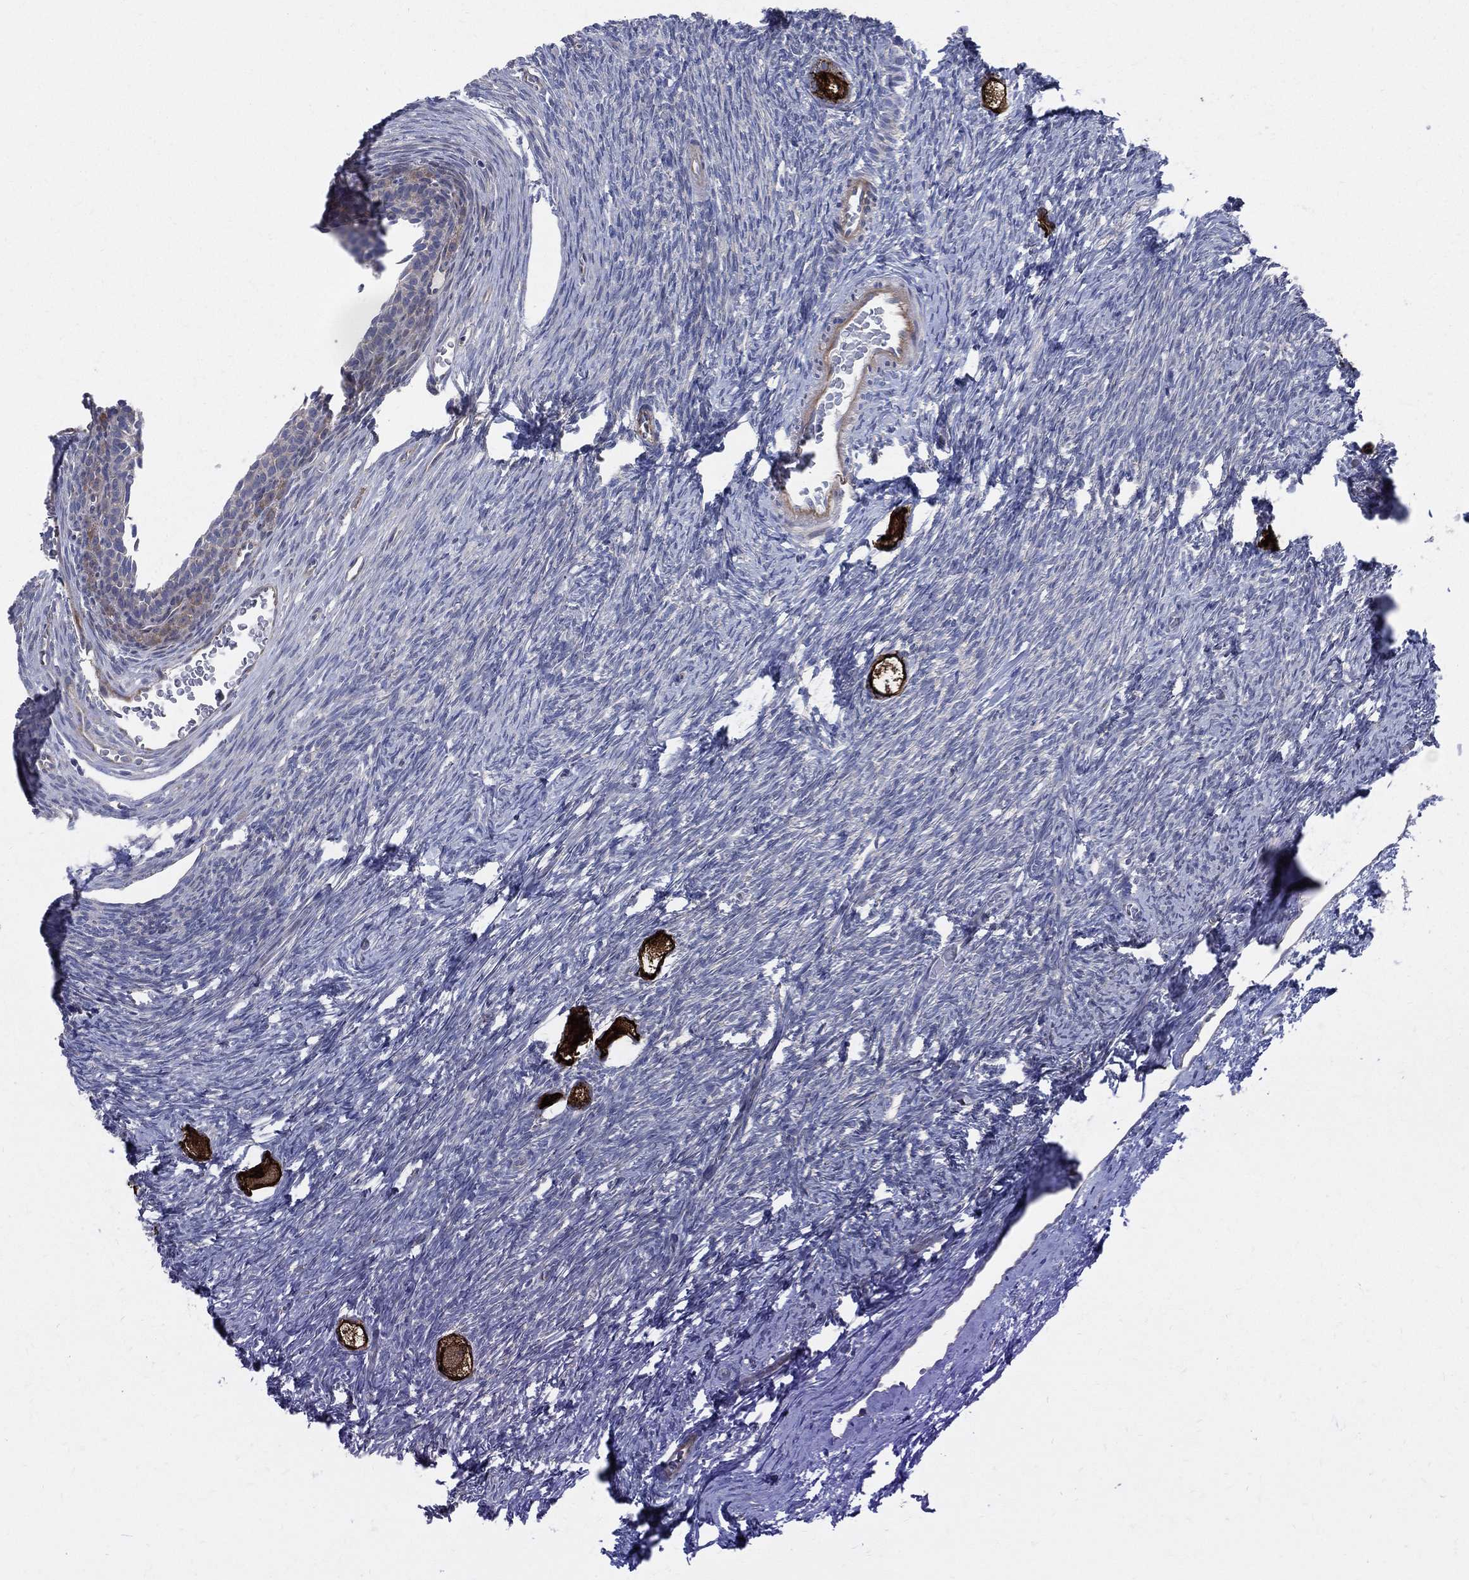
{"staining": {"intensity": "strong", "quantity": ">75%", "location": "cytoplasmic/membranous"}, "tissue": "ovary", "cell_type": "Follicle cells", "image_type": "normal", "snomed": [{"axis": "morphology", "description": "Normal tissue, NOS"}, {"axis": "topography", "description": "Ovary"}], "caption": "Follicle cells show strong cytoplasmic/membranous positivity in approximately >75% of cells in unremarkable ovary. (IHC, brightfield microscopy, high magnification).", "gene": "POMZP3", "patient": {"sex": "female", "age": 27}}